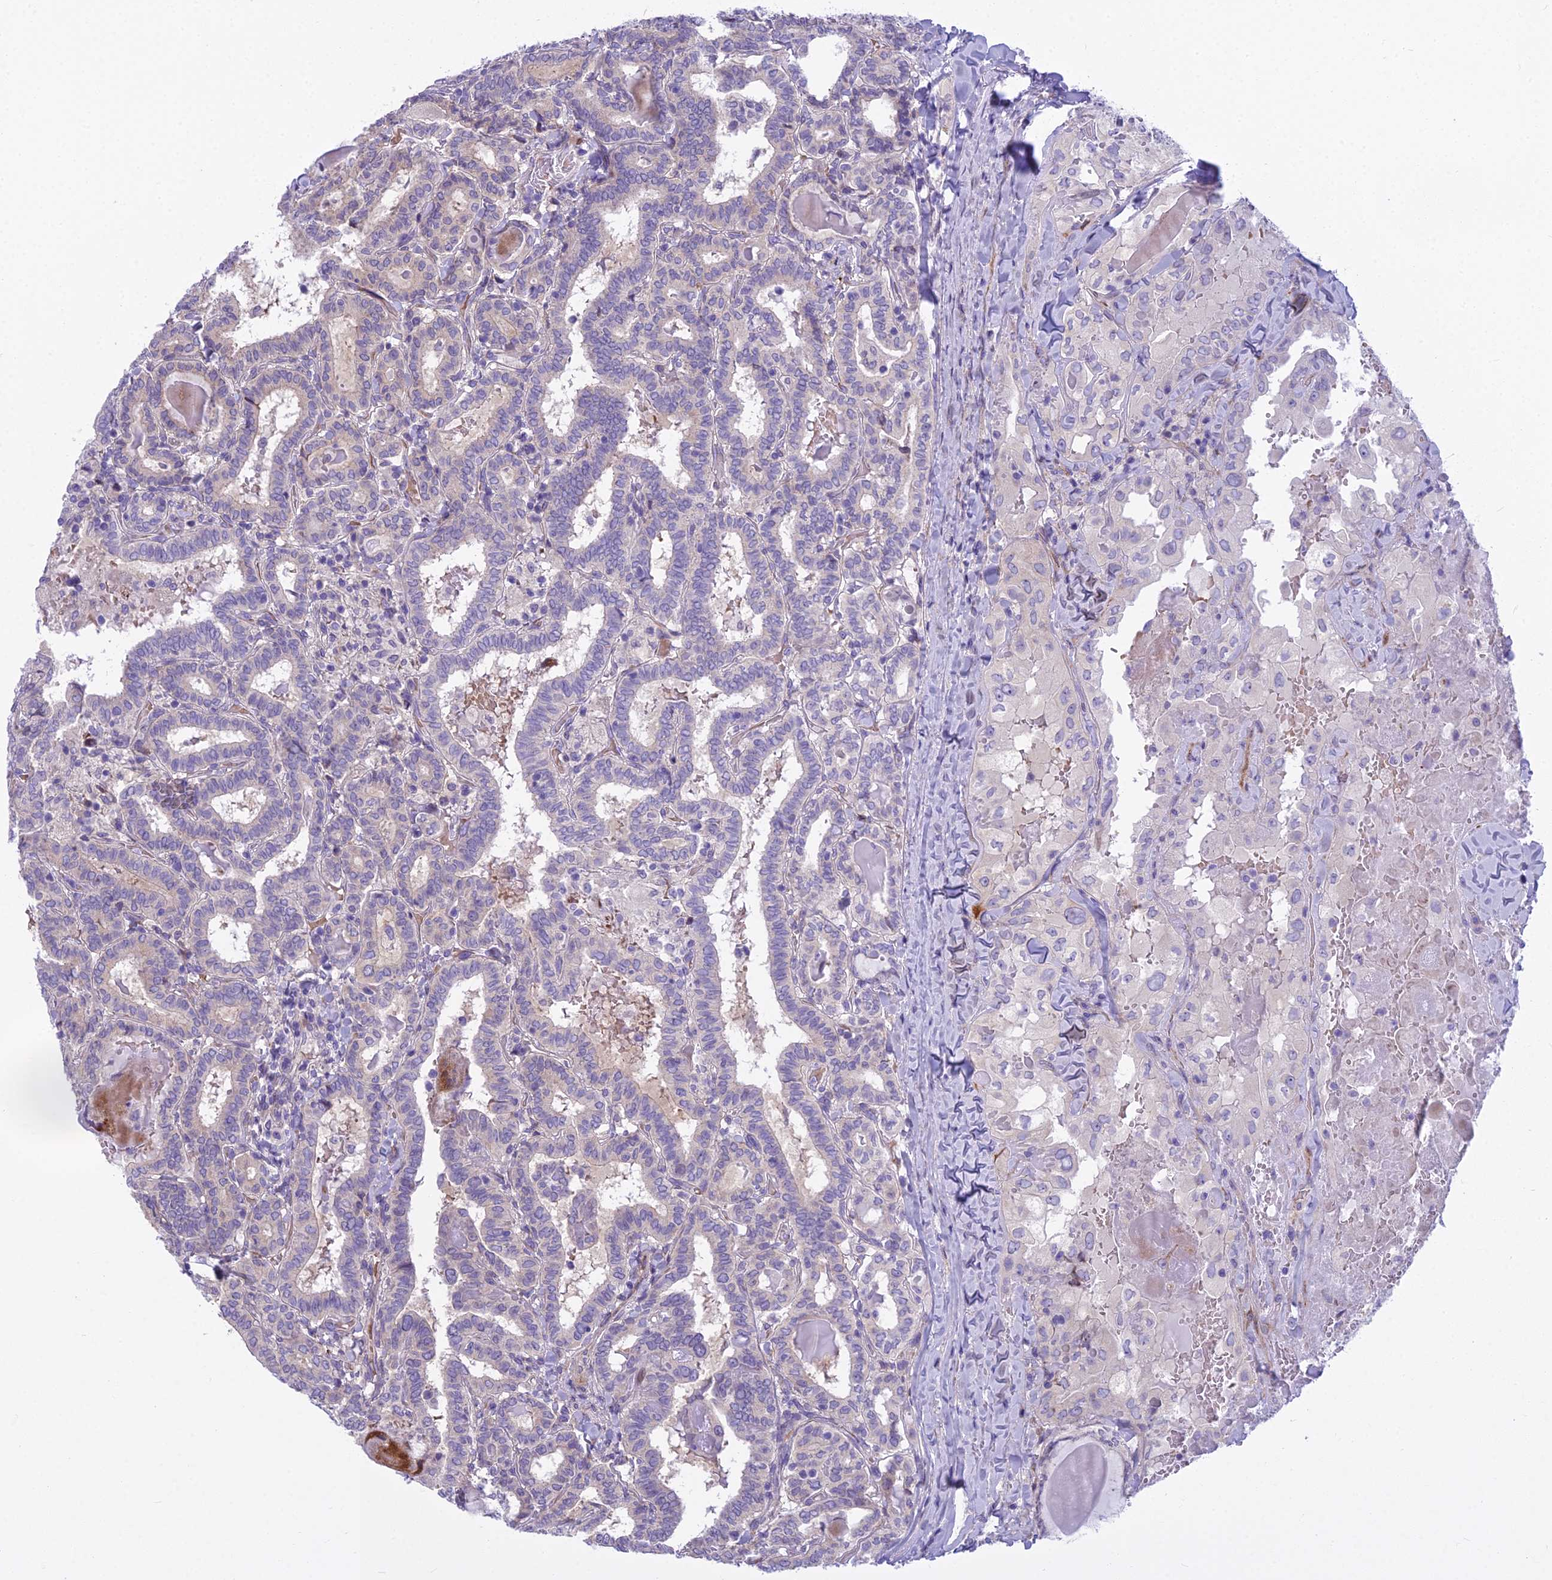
{"staining": {"intensity": "negative", "quantity": "none", "location": "none"}, "tissue": "thyroid cancer", "cell_type": "Tumor cells", "image_type": "cancer", "snomed": [{"axis": "morphology", "description": "Papillary adenocarcinoma, NOS"}, {"axis": "topography", "description": "Thyroid gland"}], "caption": "Tumor cells show no significant expression in thyroid papillary adenocarcinoma.", "gene": "PCDHB14", "patient": {"sex": "female", "age": 72}}